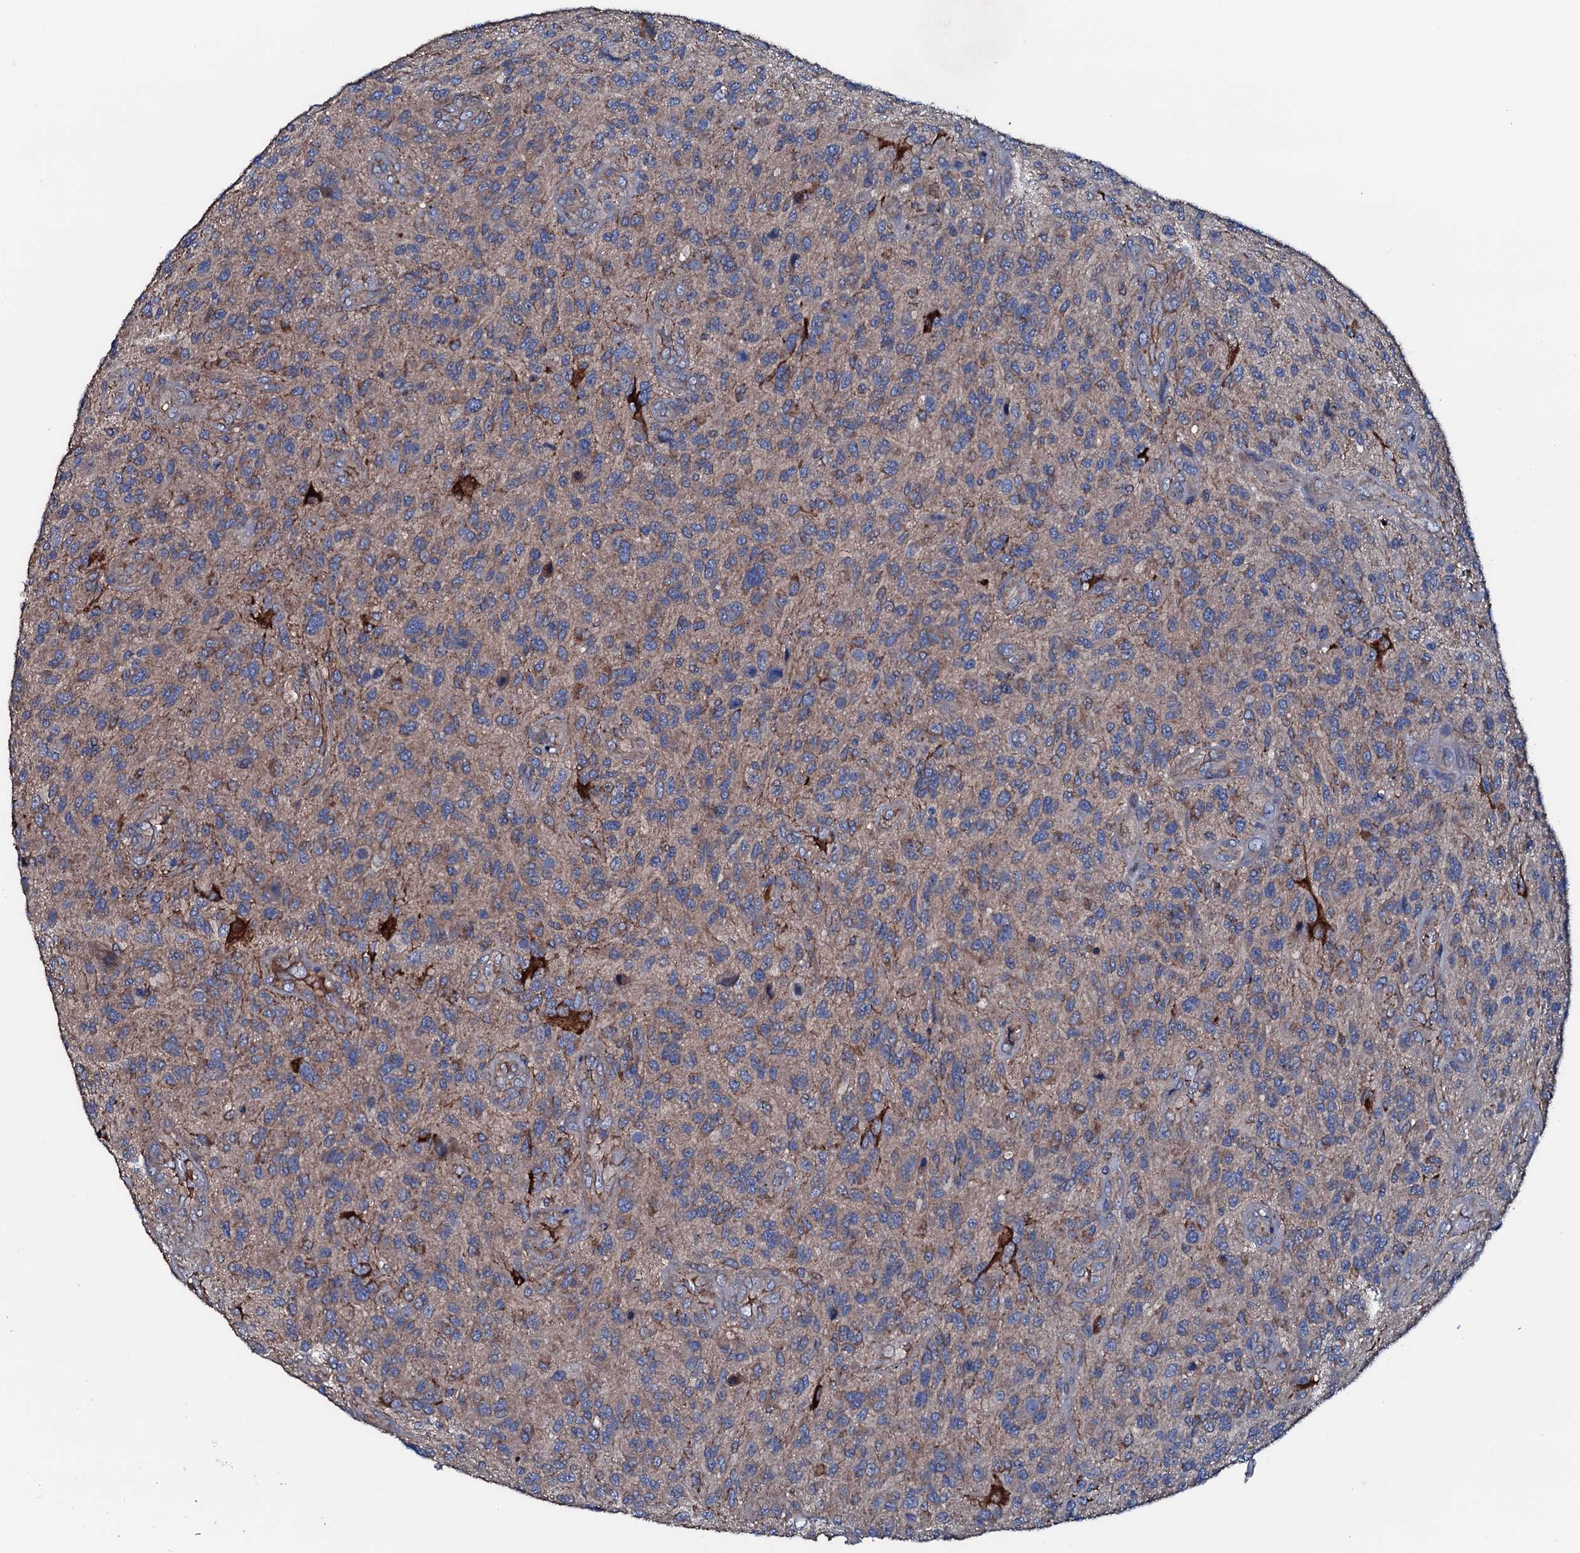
{"staining": {"intensity": "weak", "quantity": "<25%", "location": "cytoplasmic/membranous"}, "tissue": "glioma", "cell_type": "Tumor cells", "image_type": "cancer", "snomed": [{"axis": "morphology", "description": "Glioma, malignant, High grade"}, {"axis": "topography", "description": "Brain"}], "caption": "High magnification brightfield microscopy of malignant high-grade glioma stained with DAB (3,3'-diaminobenzidine) (brown) and counterstained with hematoxylin (blue): tumor cells show no significant expression.", "gene": "NEK1", "patient": {"sex": "male", "age": 47}}